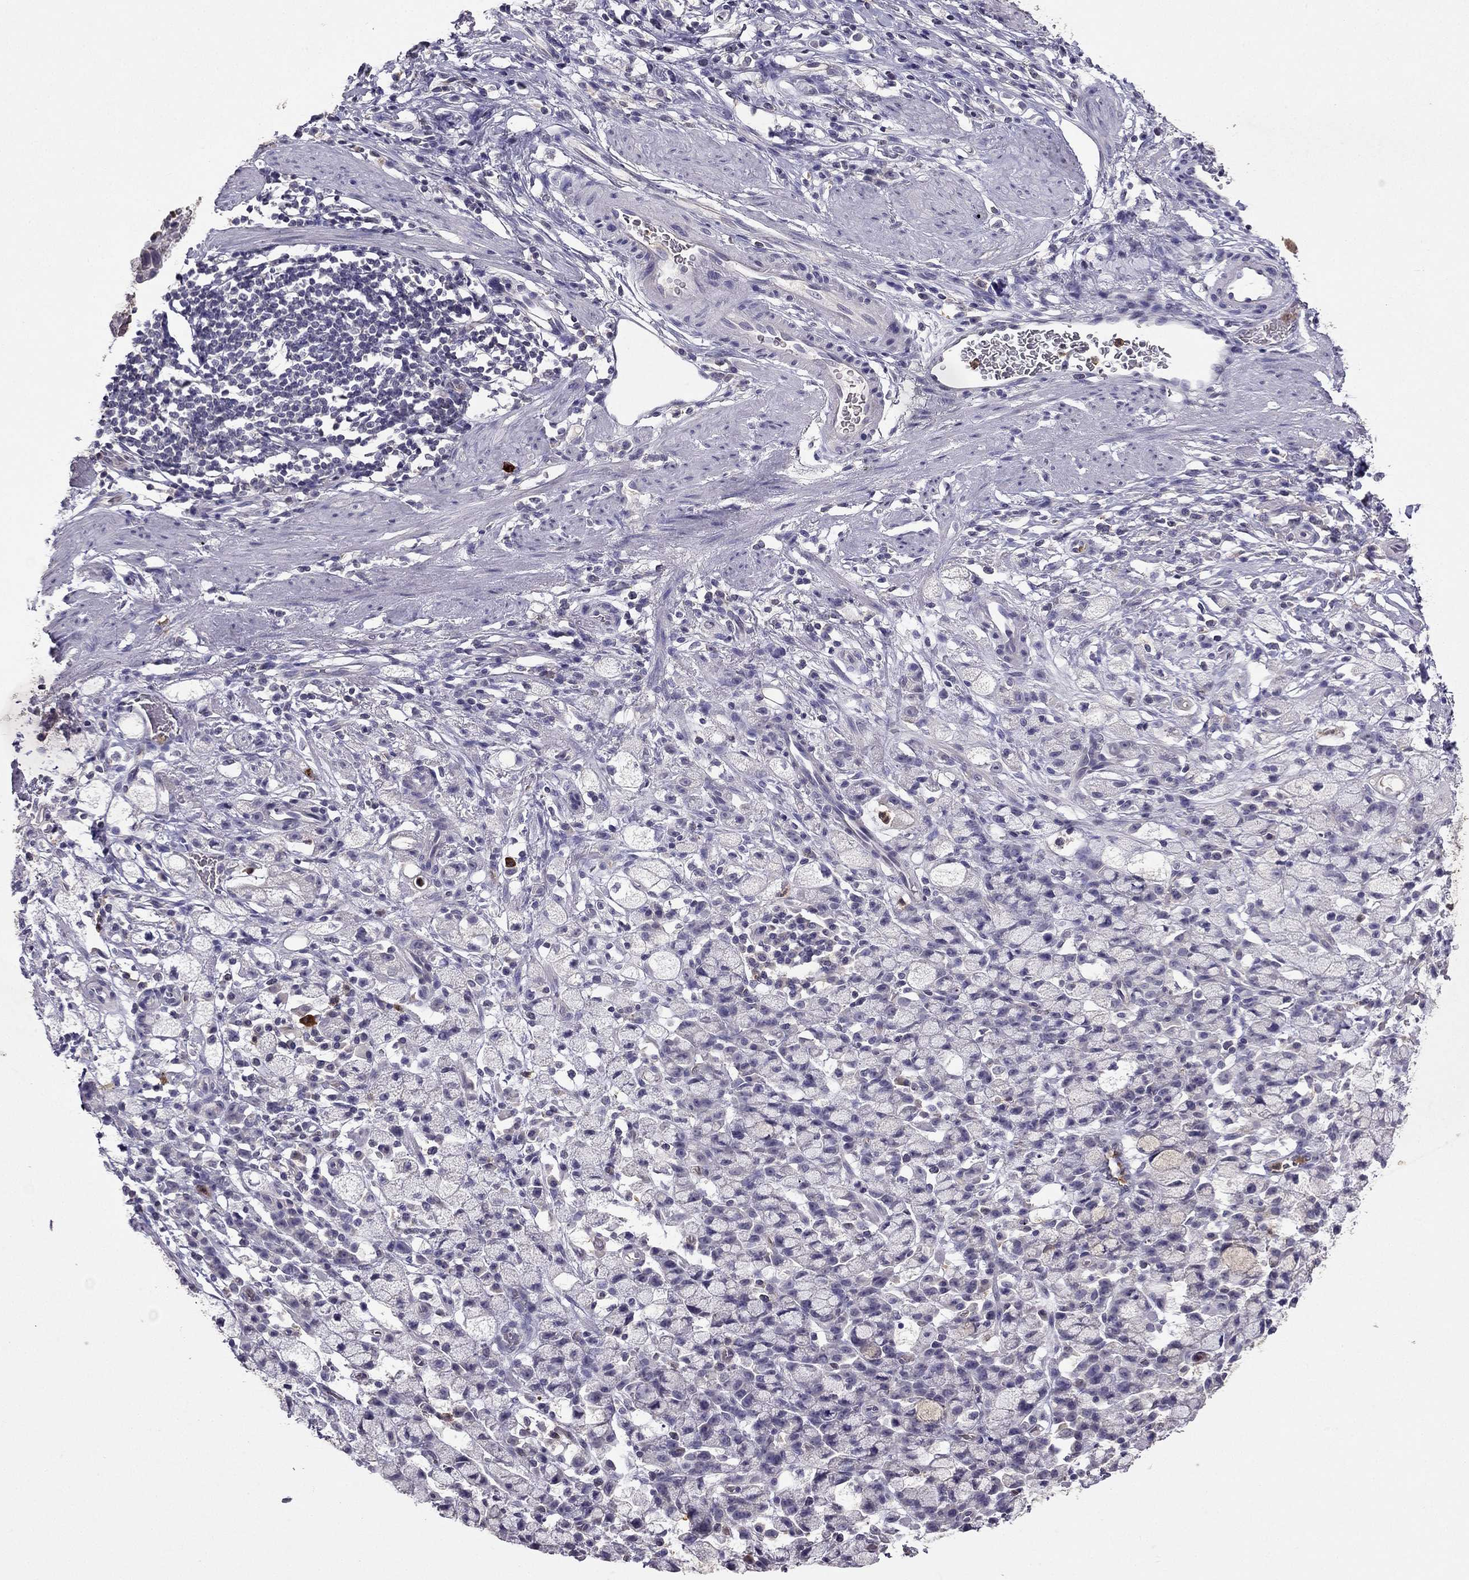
{"staining": {"intensity": "negative", "quantity": "none", "location": "none"}, "tissue": "stomach cancer", "cell_type": "Tumor cells", "image_type": "cancer", "snomed": [{"axis": "morphology", "description": "Adenocarcinoma, NOS"}, {"axis": "topography", "description": "Stomach"}], "caption": "Immunohistochemical staining of human stomach cancer reveals no significant expression in tumor cells.", "gene": "RFLNB", "patient": {"sex": "male", "age": 58}}